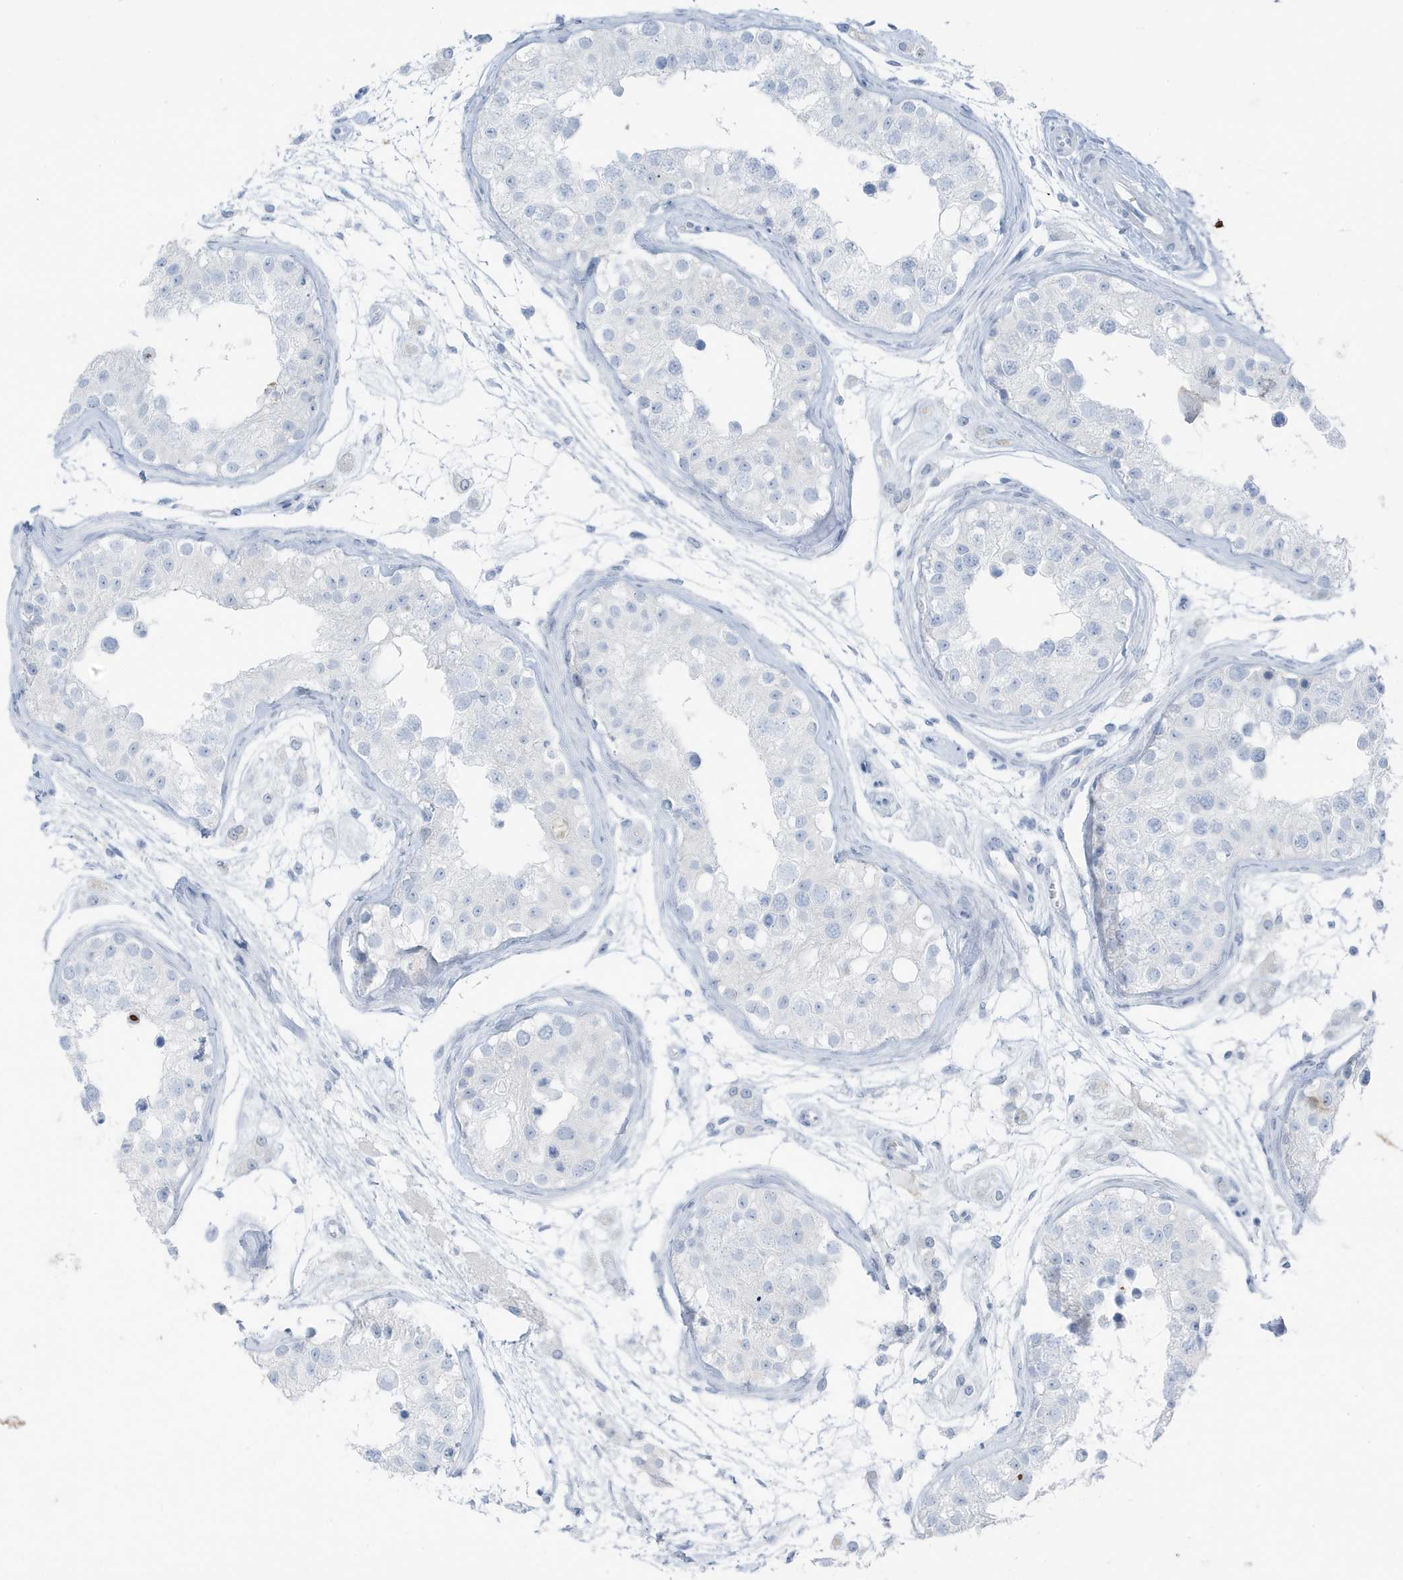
{"staining": {"intensity": "strong", "quantity": "<25%", "location": "cytoplasmic/membranous"}, "tissue": "testis", "cell_type": "Cells in seminiferous ducts", "image_type": "normal", "snomed": [{"axis": "morphology", "description": "Normal tissue, NOS"}, {"axis": "morphology", "description": "Adenocarcinoma, metastatic, NOS"}, {"axis": "topography", "description": "Testis"}], "caption": "A photomicrograph of testis stained for a protein reveals strong cytoplasmic/membranous brown staining in cells in seminiferous ducts. (IHC, brightfield microscopy, high magnification).", "gene": "ZFP64", "patient": {"sex": "male", "age": 26}}